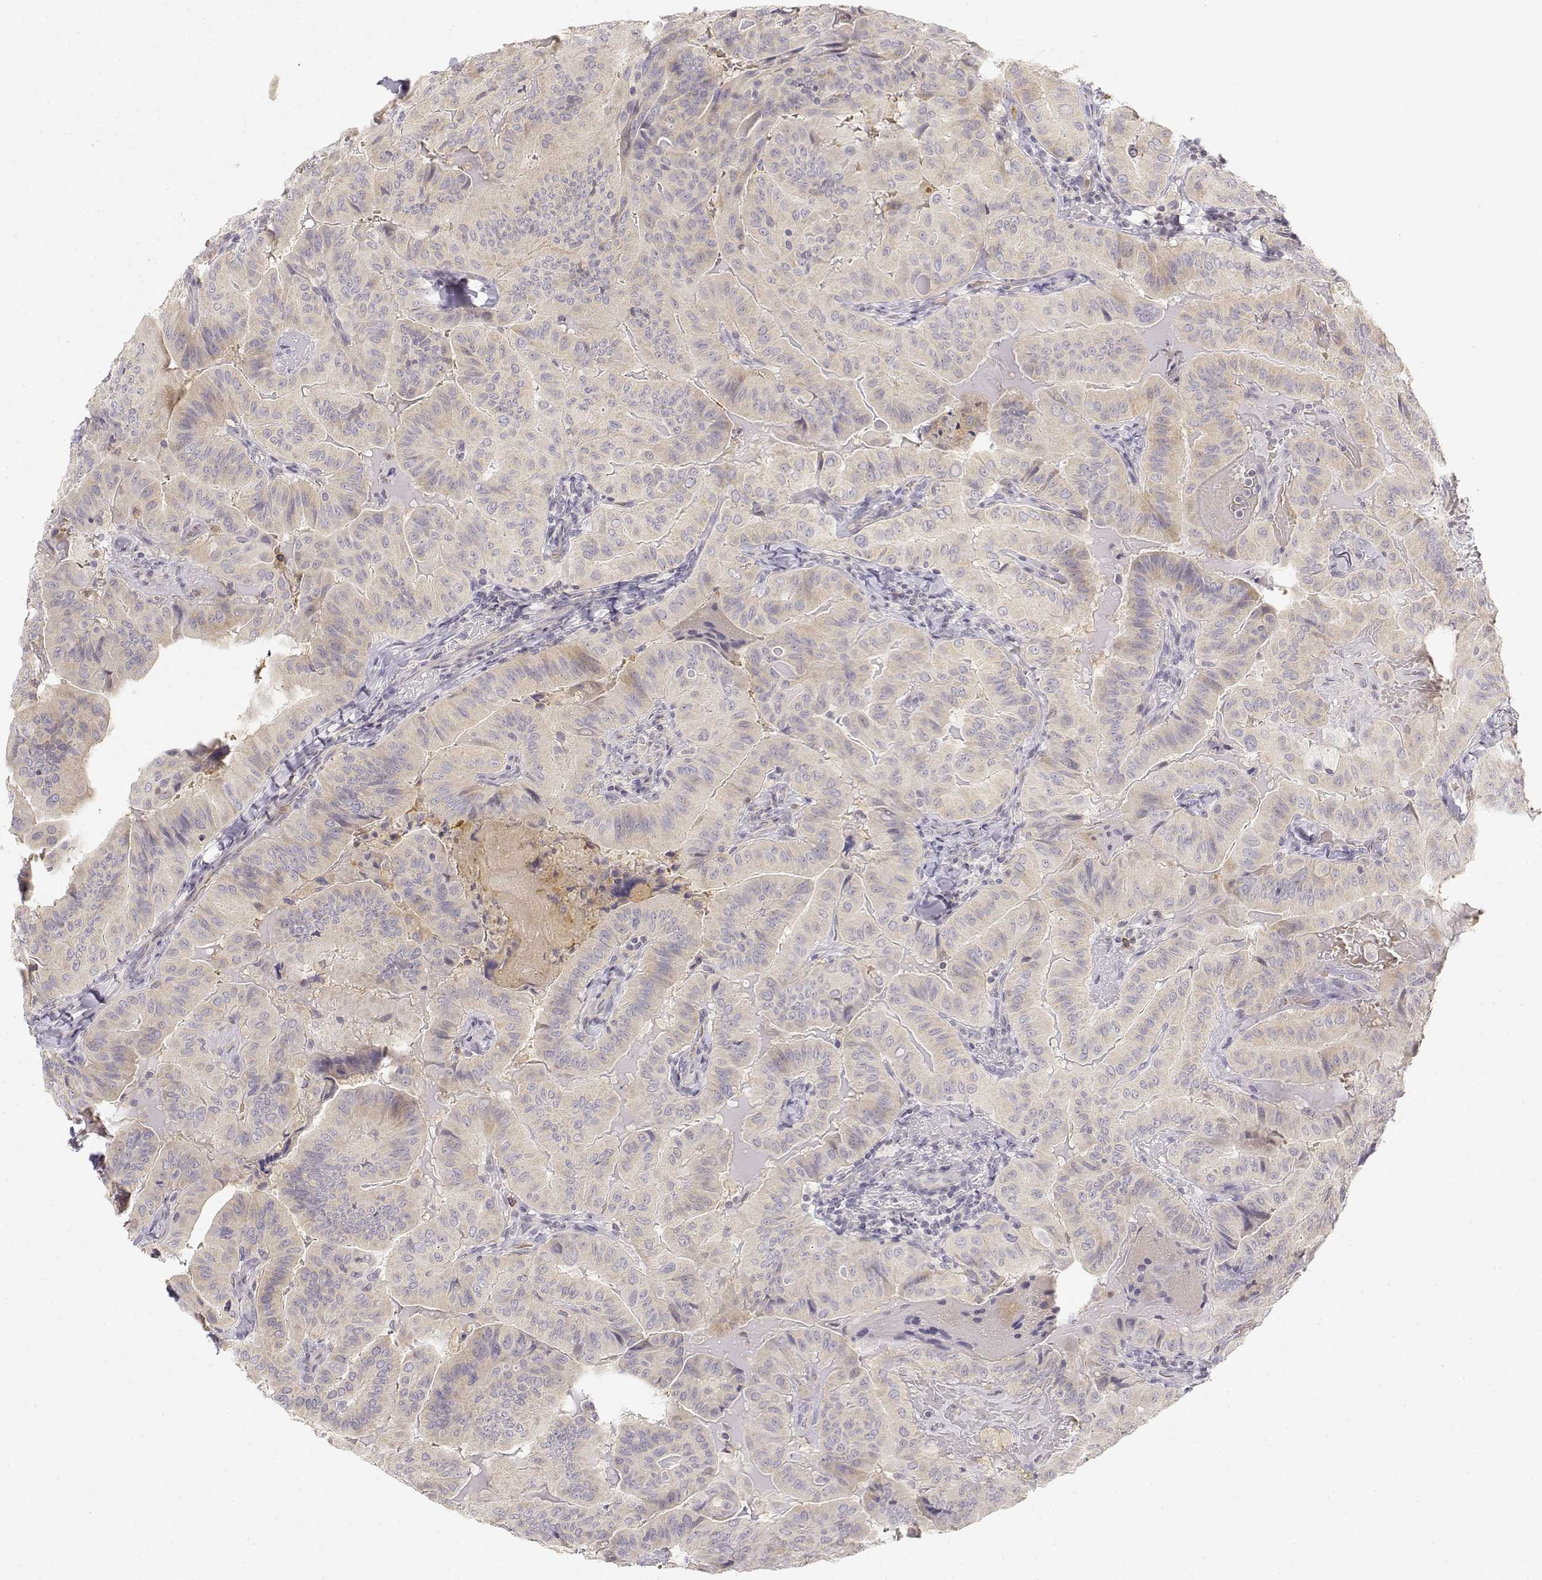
{"staining": {"intensity": "negative", "quantity": "none", "location": "none"}, "tissue": "thyroid cancer", "cell_type": "Tumor cells", "image_type": "cancer", "snomed": [{"axis": "morphology", "description": "Papillary adenocarcinoma, NOS"}, {"axis": "topography", "description": "Thyroid gland"}], "caption": "Immunohistochemistry of human thyroid cancer reveals no positivity in tumor cells.", "gene": "GLIPR1L2", "patient": {"sex": "female", "age": 68}}